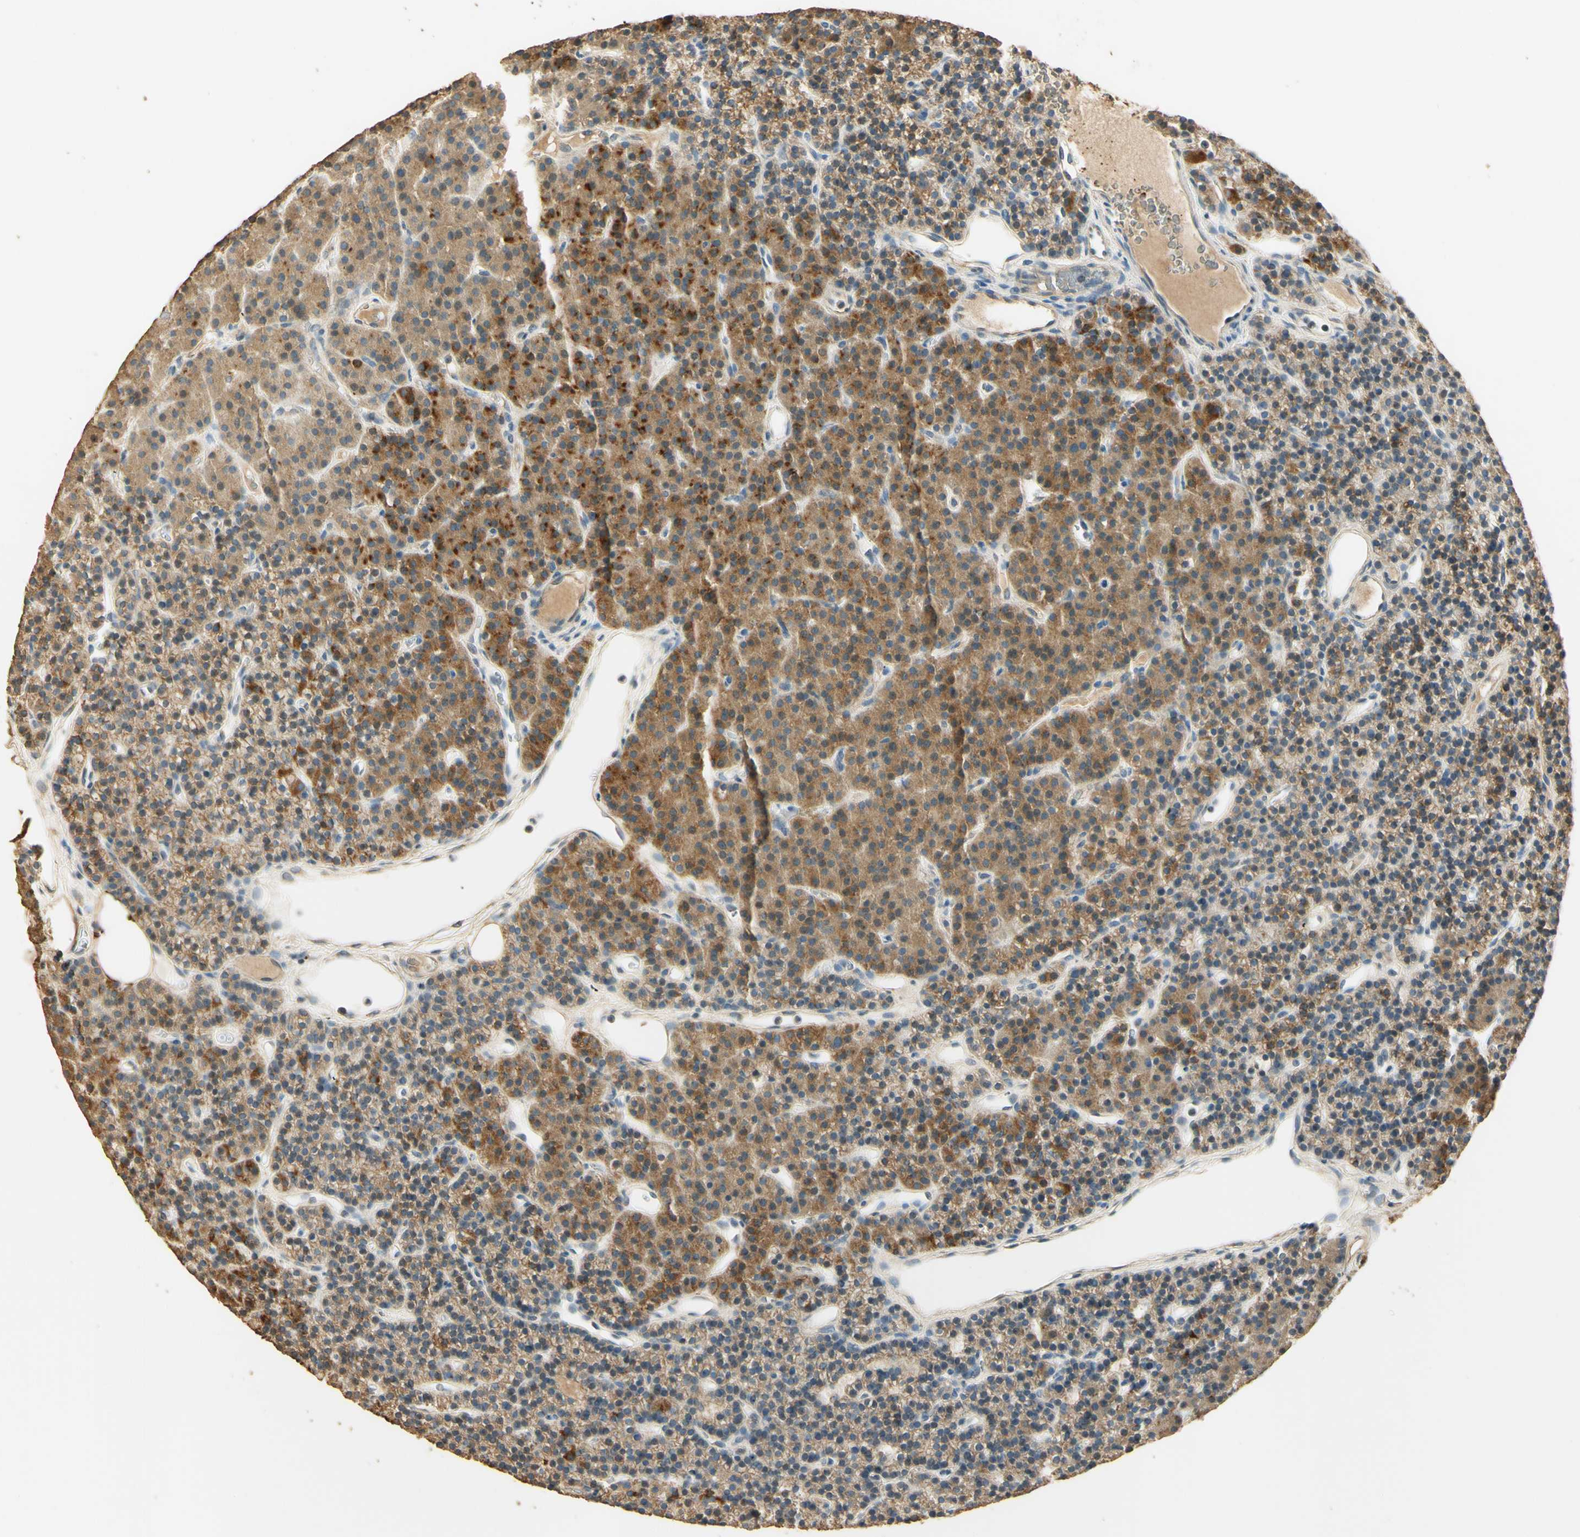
{"staining": {"intensity": "strong", "quantity": ">75%", "location": "cytoplasmic/membranous"}, "tissue": "parathyroid gland", "cell_type": "Glandular cells", "image_type": "normal", "snomed": [{"axis": "morphology", "description": "Normal tissue, NOS"}, {"axis": "morphology", "description": "Hyperplasia, NOS"}, {"axis": "topography", "description": "Parathyroid gland"}], "caption": "Strong cytoplasmic/membranous protein positivity is seen in about >75% of glandular cells in parathyroid gland. (DAB (3,3'-diaminobenzidine) = brown stain, brightfield microscopy at high magnification).", "gene": "ARHGEF17", "patient": {"sex": "male", "age": 44}}